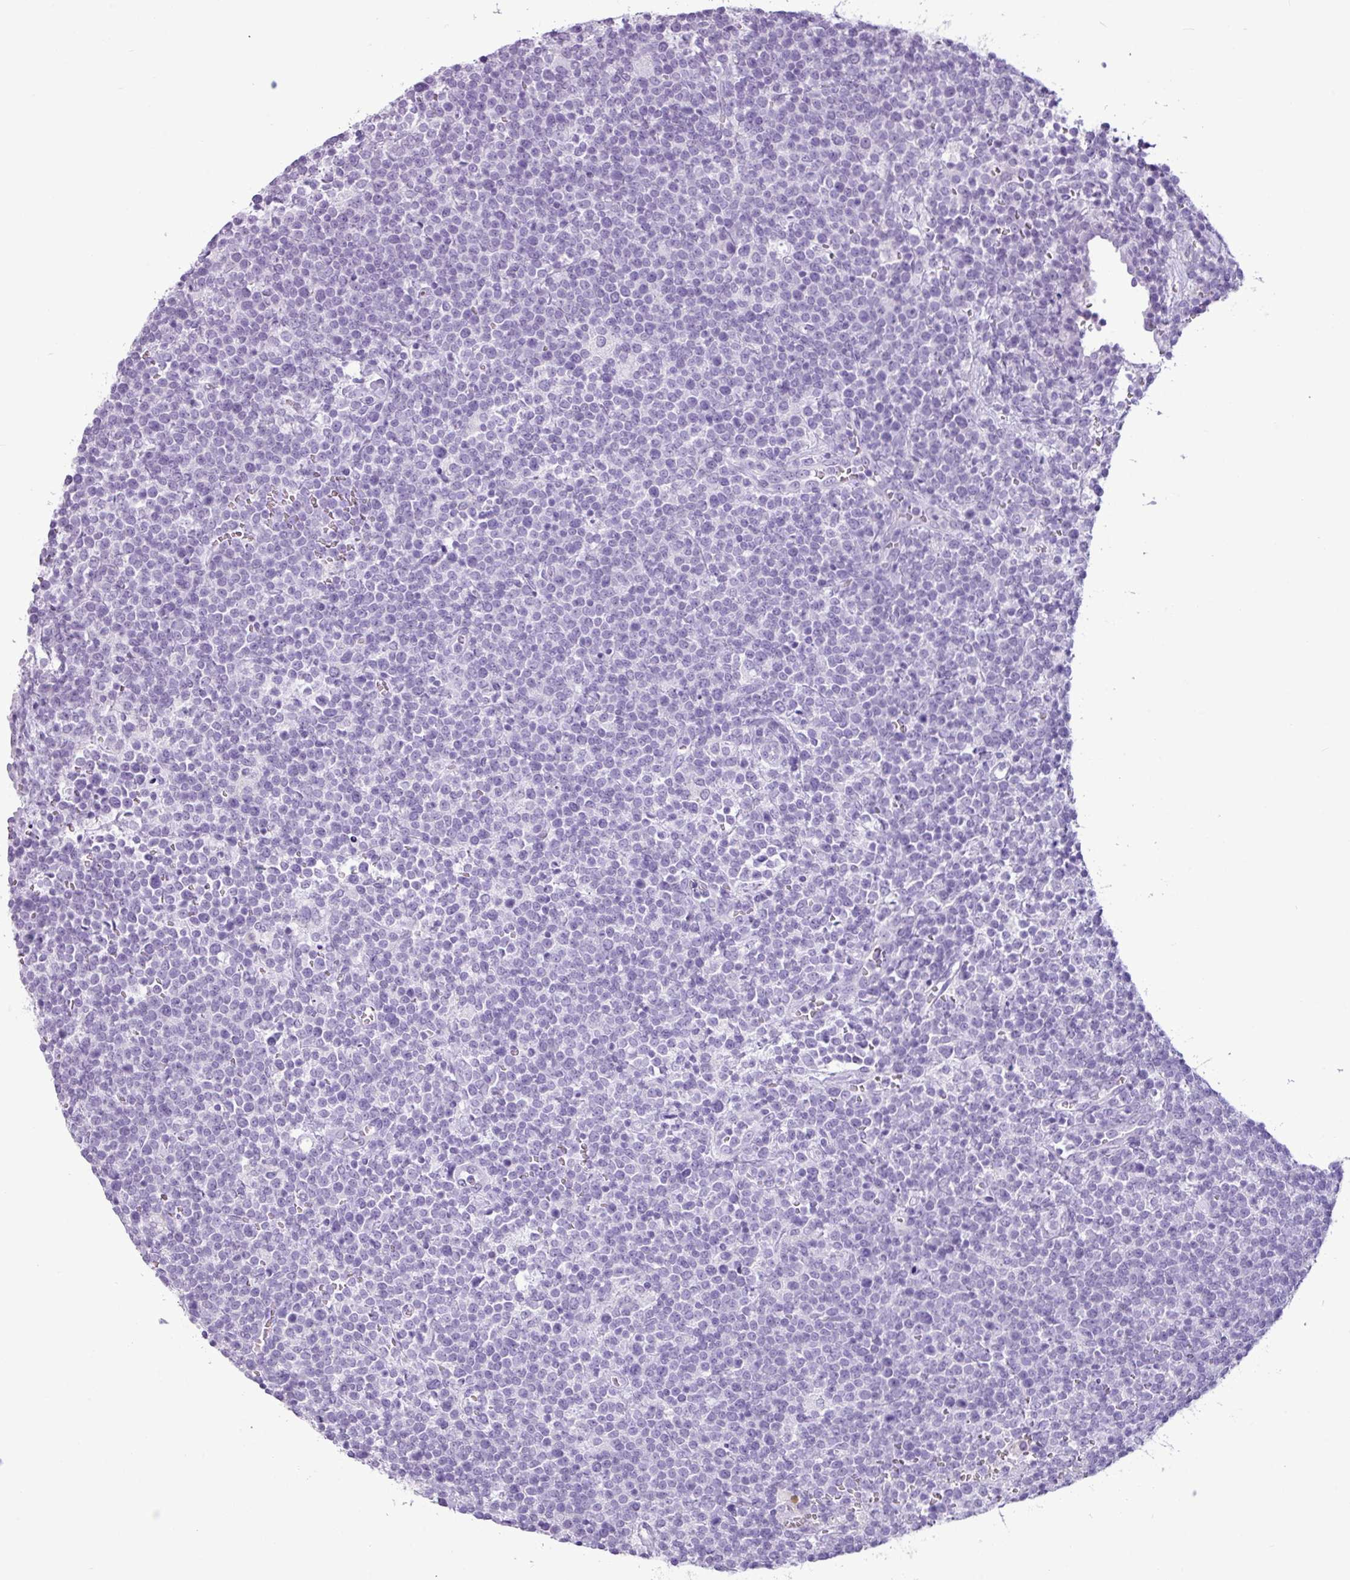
{"staining": {"intensity": "negative", "quantity": "none", "location": "none"}, "tissue": "lymphoma", "cell_type": "Tumor cells", "image_type": "cancer", "snomed": [{"axis": "morphology", "description": "Malignant lymphoma, non-Hodgkin's type, High grade"}, {"axis": "topography", "description": "Lymph node"}], "caption": "This is a micrograph of IHC staining of lymphoma, which shows no staining in tumor cells.", "gene": "AMY1B", "patient": {"sex": "male", "age": 61}}